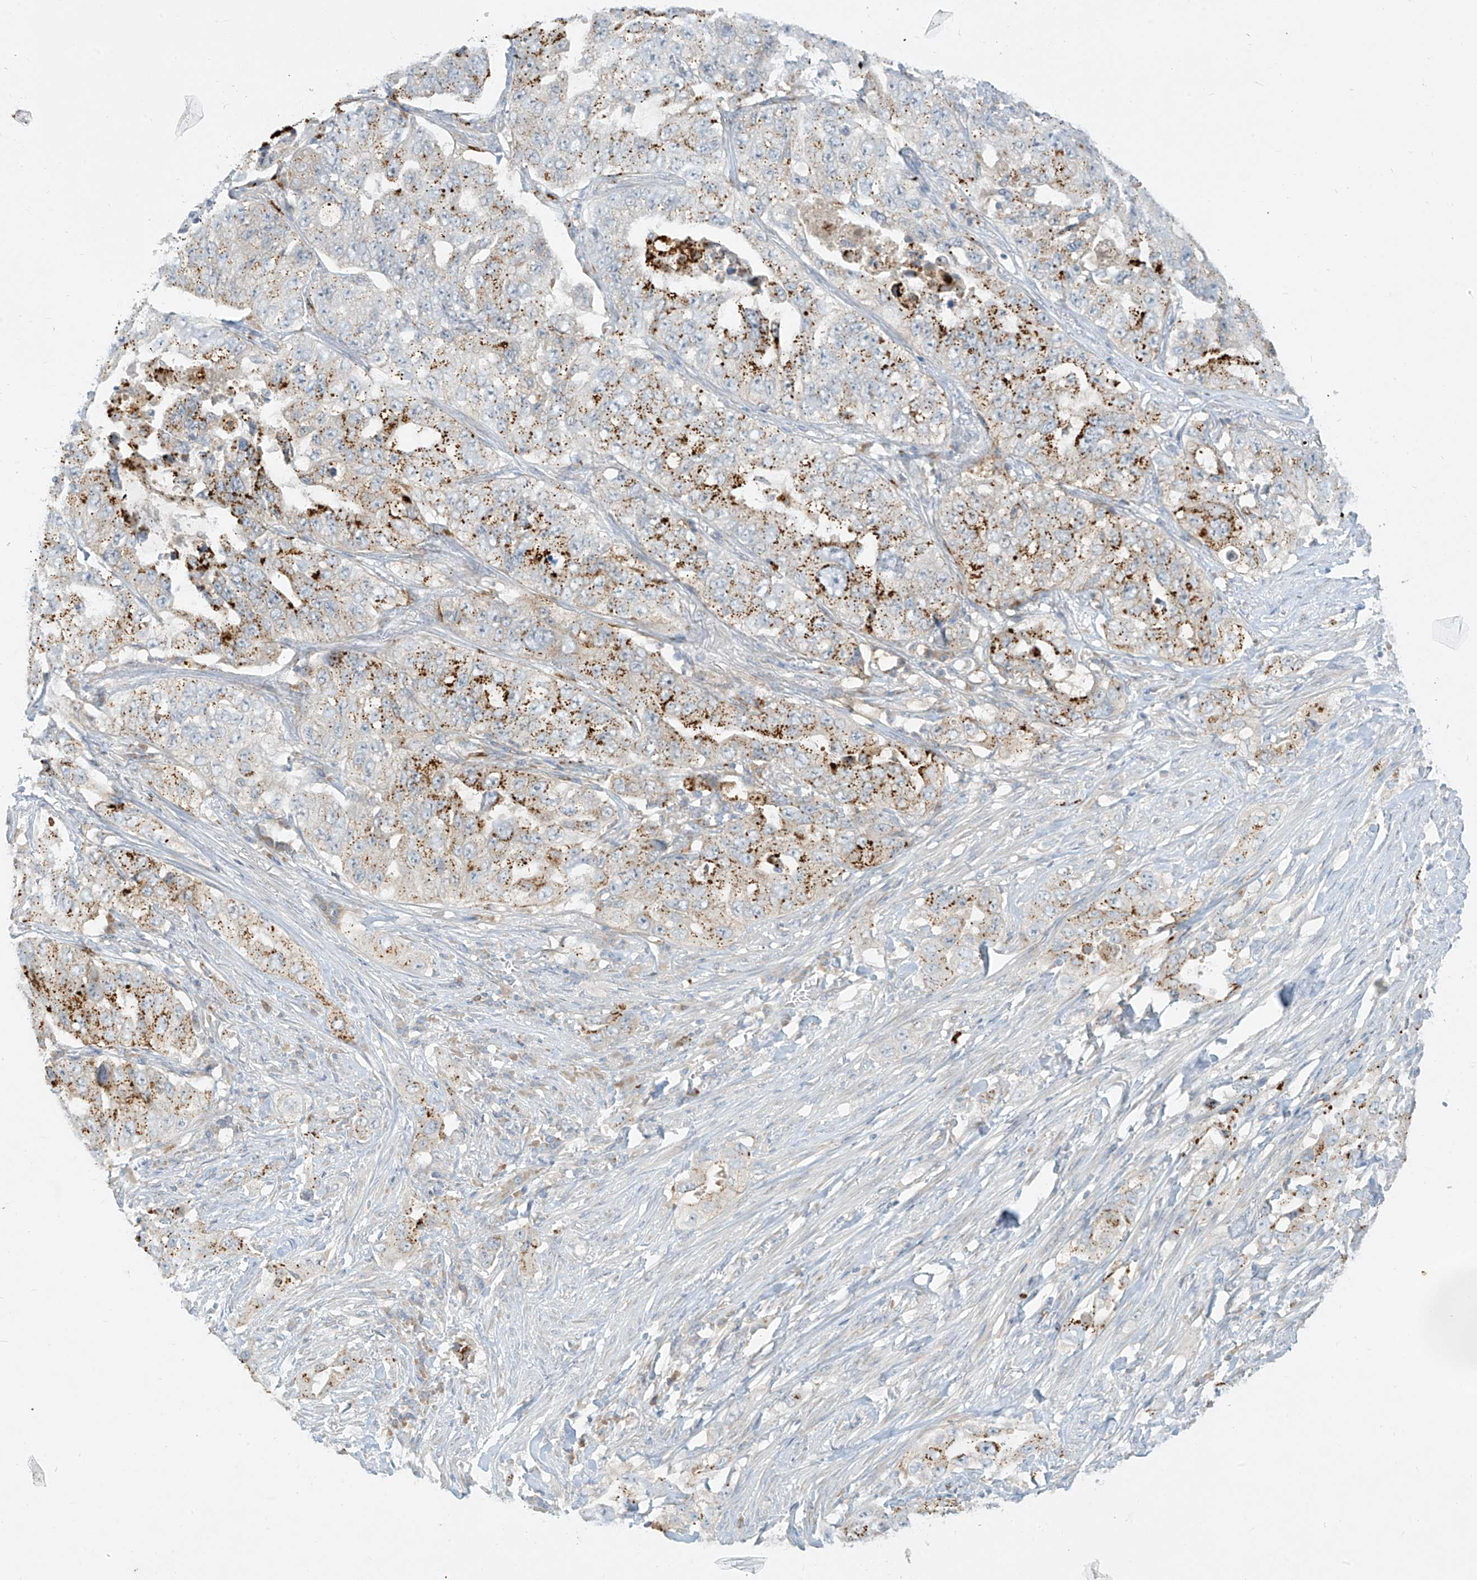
{"staining": {"intensity": "moderate", "quantity": "25%-75%", "location": "cytoplasmic/membranous"}, "tissue": "lung cancer", "cell_type": "Tumor cells", "image_type": "cancer", "snomed": [{"axis": "morphology", "description": "Adenocarcinoma, NOS"}, {"axis": "topography", "description": "Lung"}], "caption": "Lung adenocarcinoma stained with a brown dye reveals moderate cytoplasmic/membranous positive staining in approximately 25%-75% of tumor cells.", "gene": "C2orf42", "patient": {"sex": "female", "age": 51}}